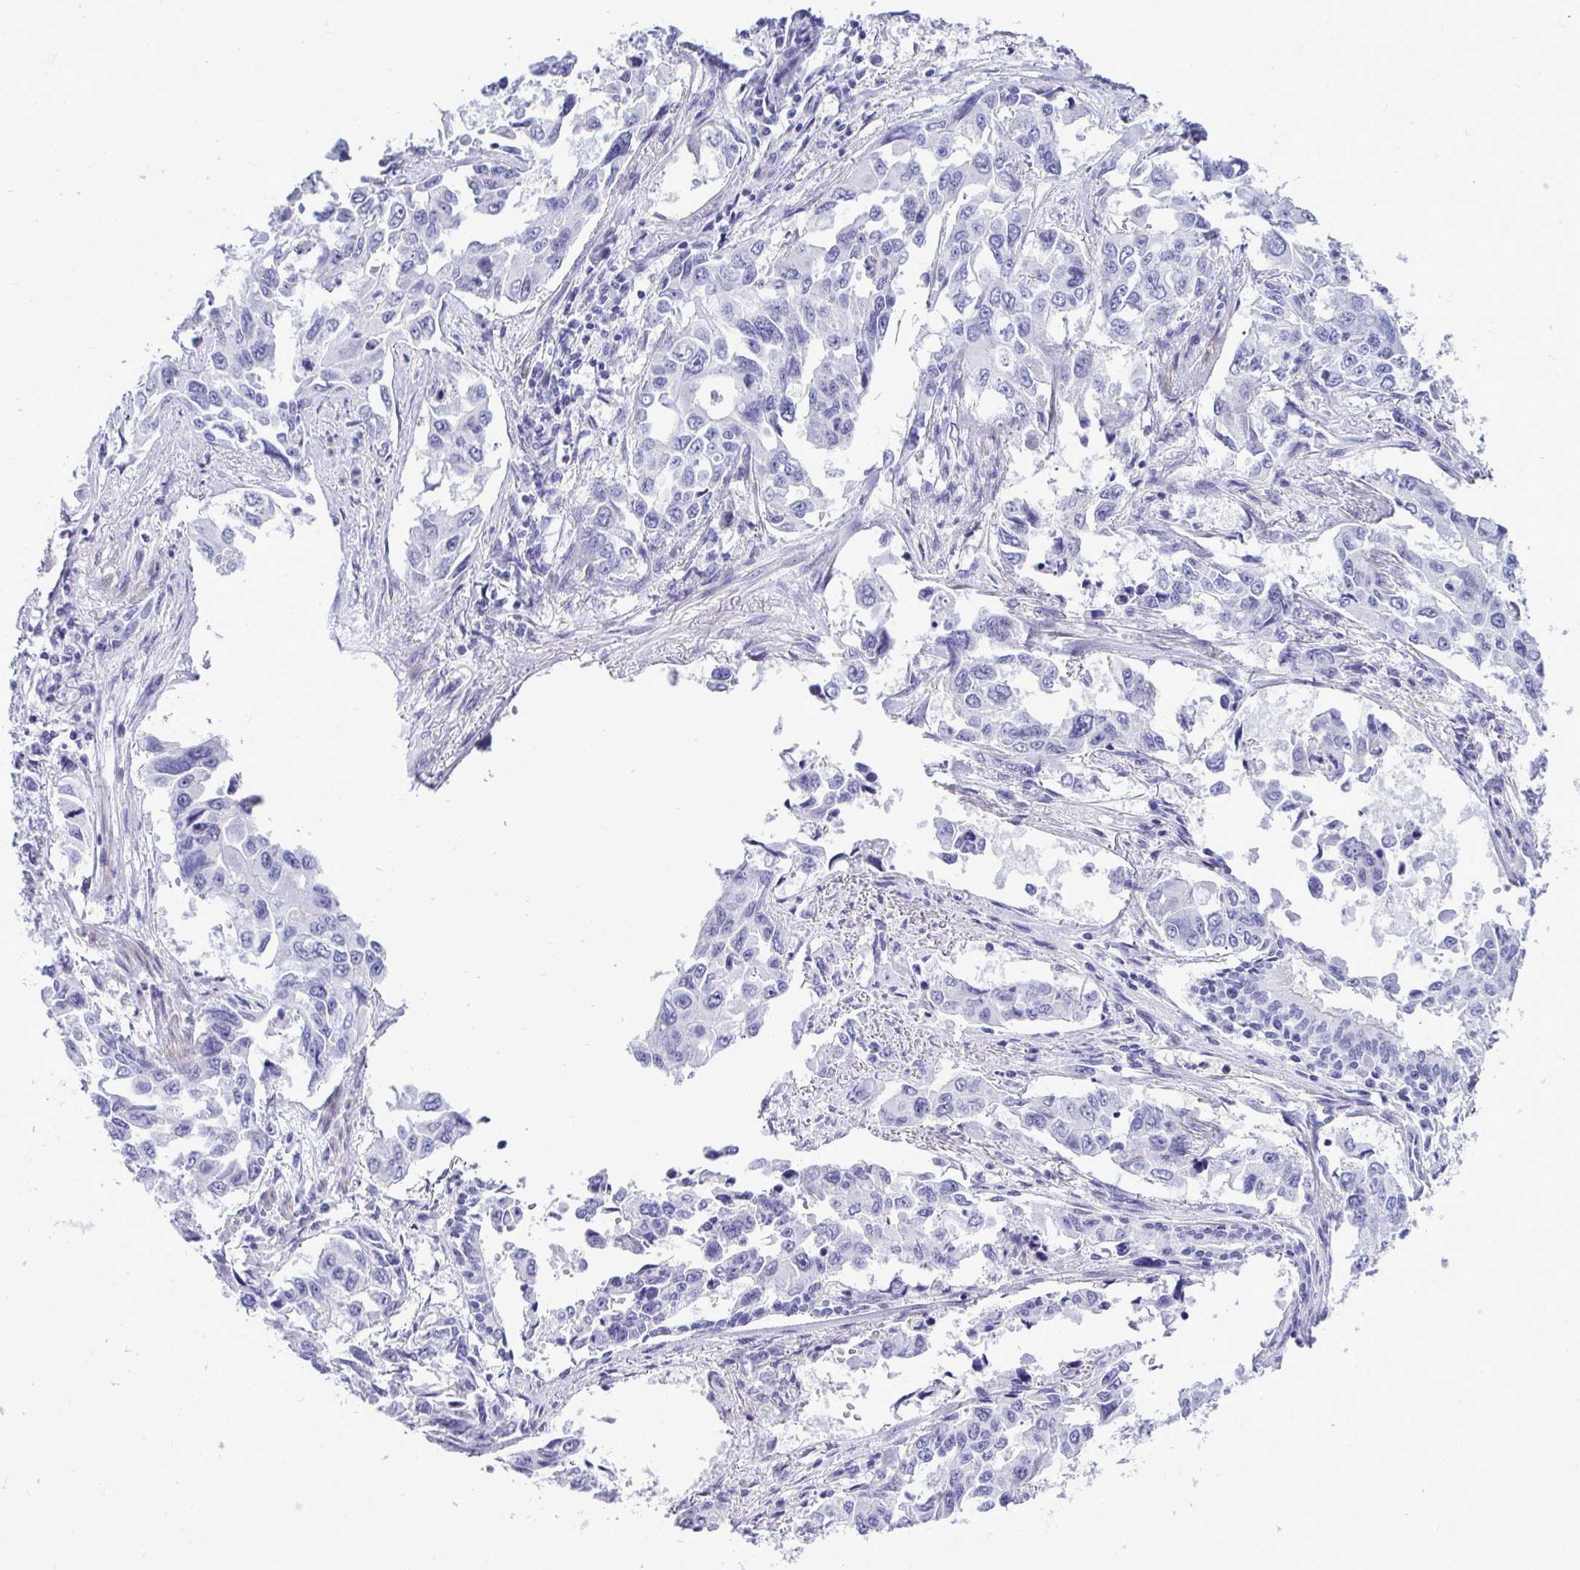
{"staining": {"intensity": "negative", "quantity": "none", "location": "none"}, "tissue": "lung cancer", "cell_type": "Tumor cells", "image_type": "cancer", "snomed": [{"axis": "morphology", "description": "Adenocarcinoma, NOS"}, {"axis": "topography", "description": "Lung"}], "caption": "Immunohistochemistry (IHC) of human lung cancer (adenocarcinoma) reveals no expression in tumor cells. (Stains: DAB IHC with hematoxylin counter stain, Microscopy: brightfield microscopy at high magnification).", "gene": "ABCG2", "patient": {"sex": "male", "age": 64}}